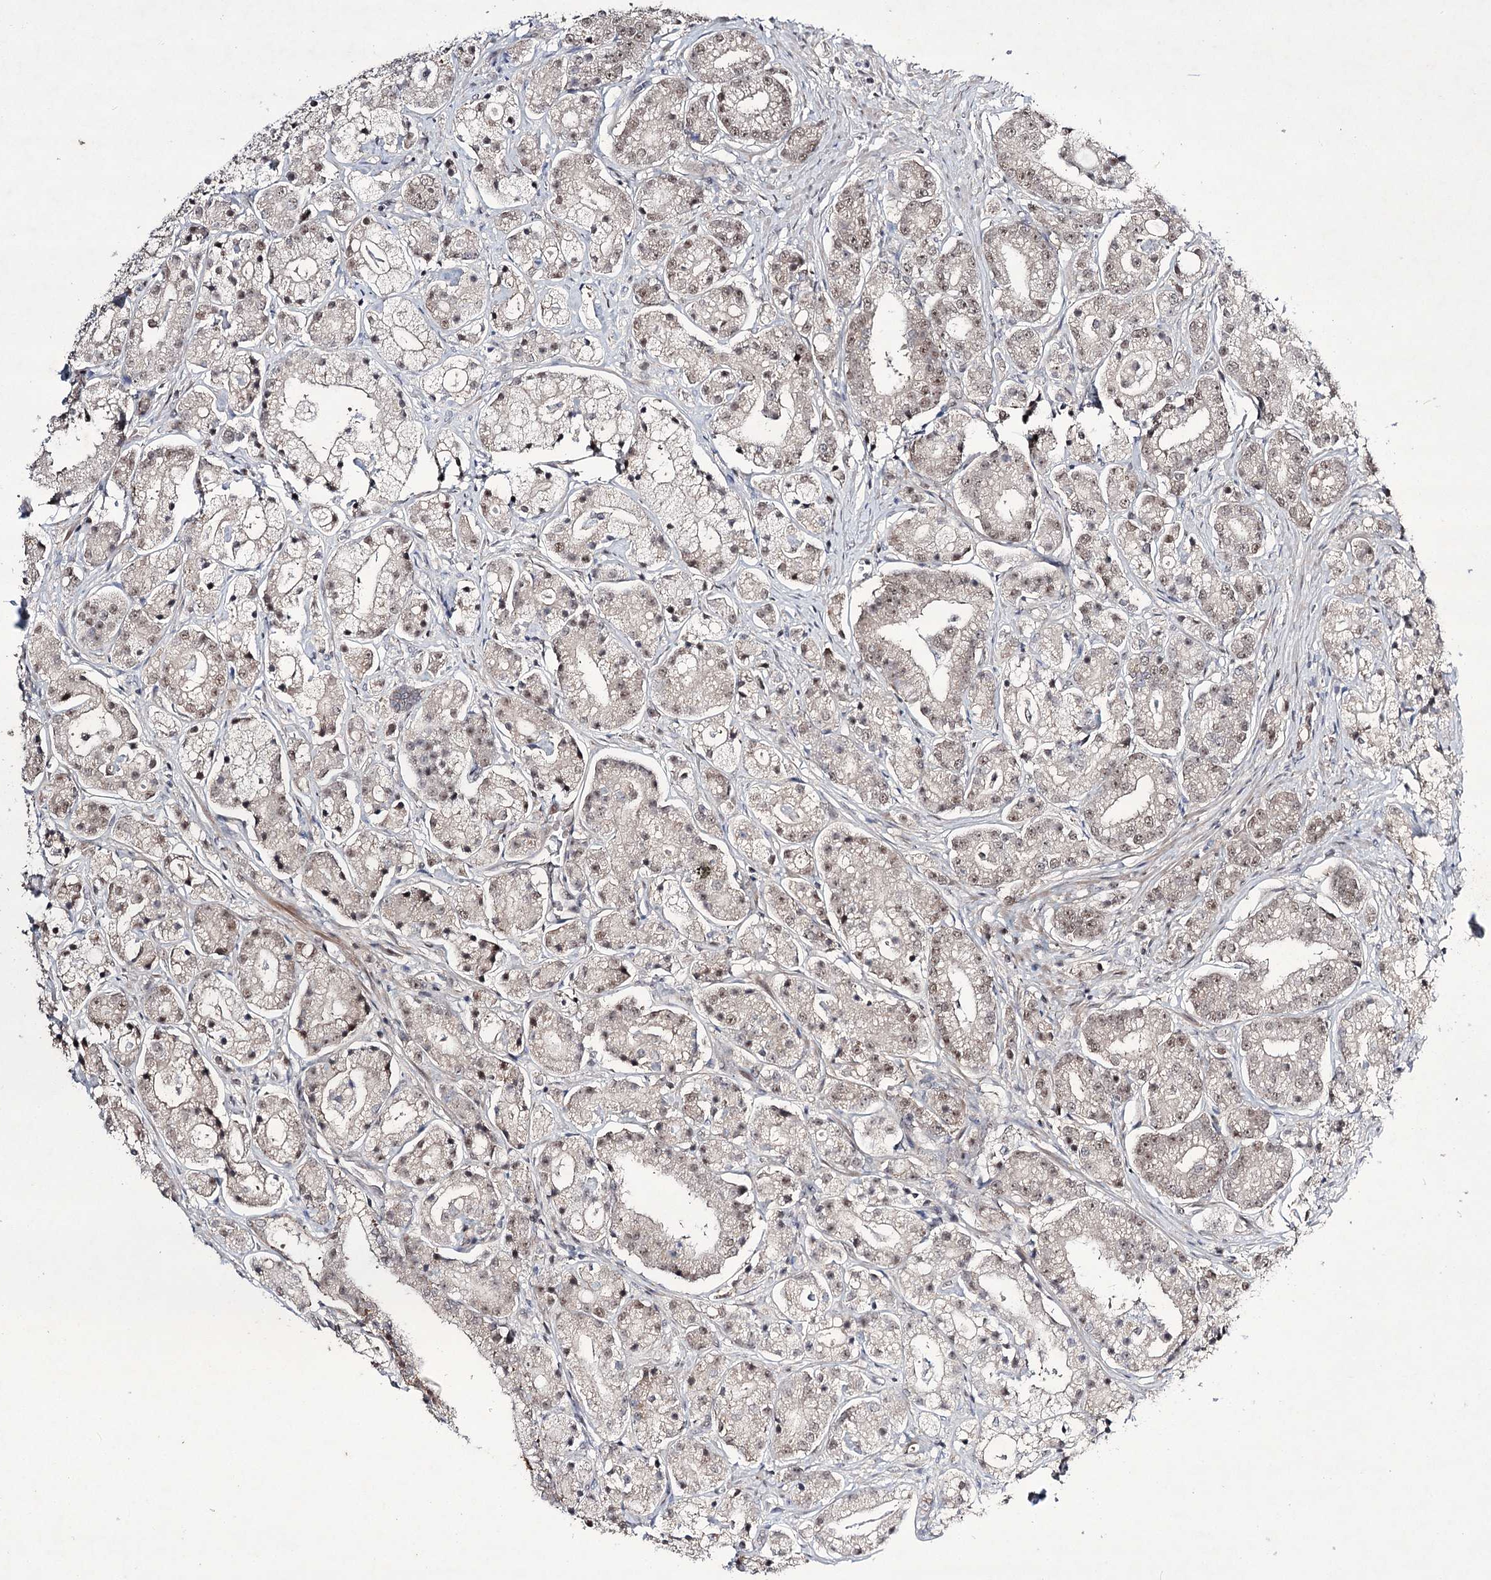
{"staining": {"intensity": "weak", "quantity": "25%-75%", "location": "nuclear"}, "tissue": "prostate cancer", "cell_type": "Tumor cells", "image_type": "cancer", "snomed": [{"axis": "morphology", "description": "Adenocarcinoma, High grade"}, {"axis": "topography", "description": "Prostate"}], "caption": "IHC (DAB (3,3'-diaminobenzidine)) staining of human prostate high-grade adenocarcinoma shows weak nuclear protein expression in approximately 25%-75% of tumor cells.", "gene": "HOXC11", "patient": {"sex": "male", "age": 69}}